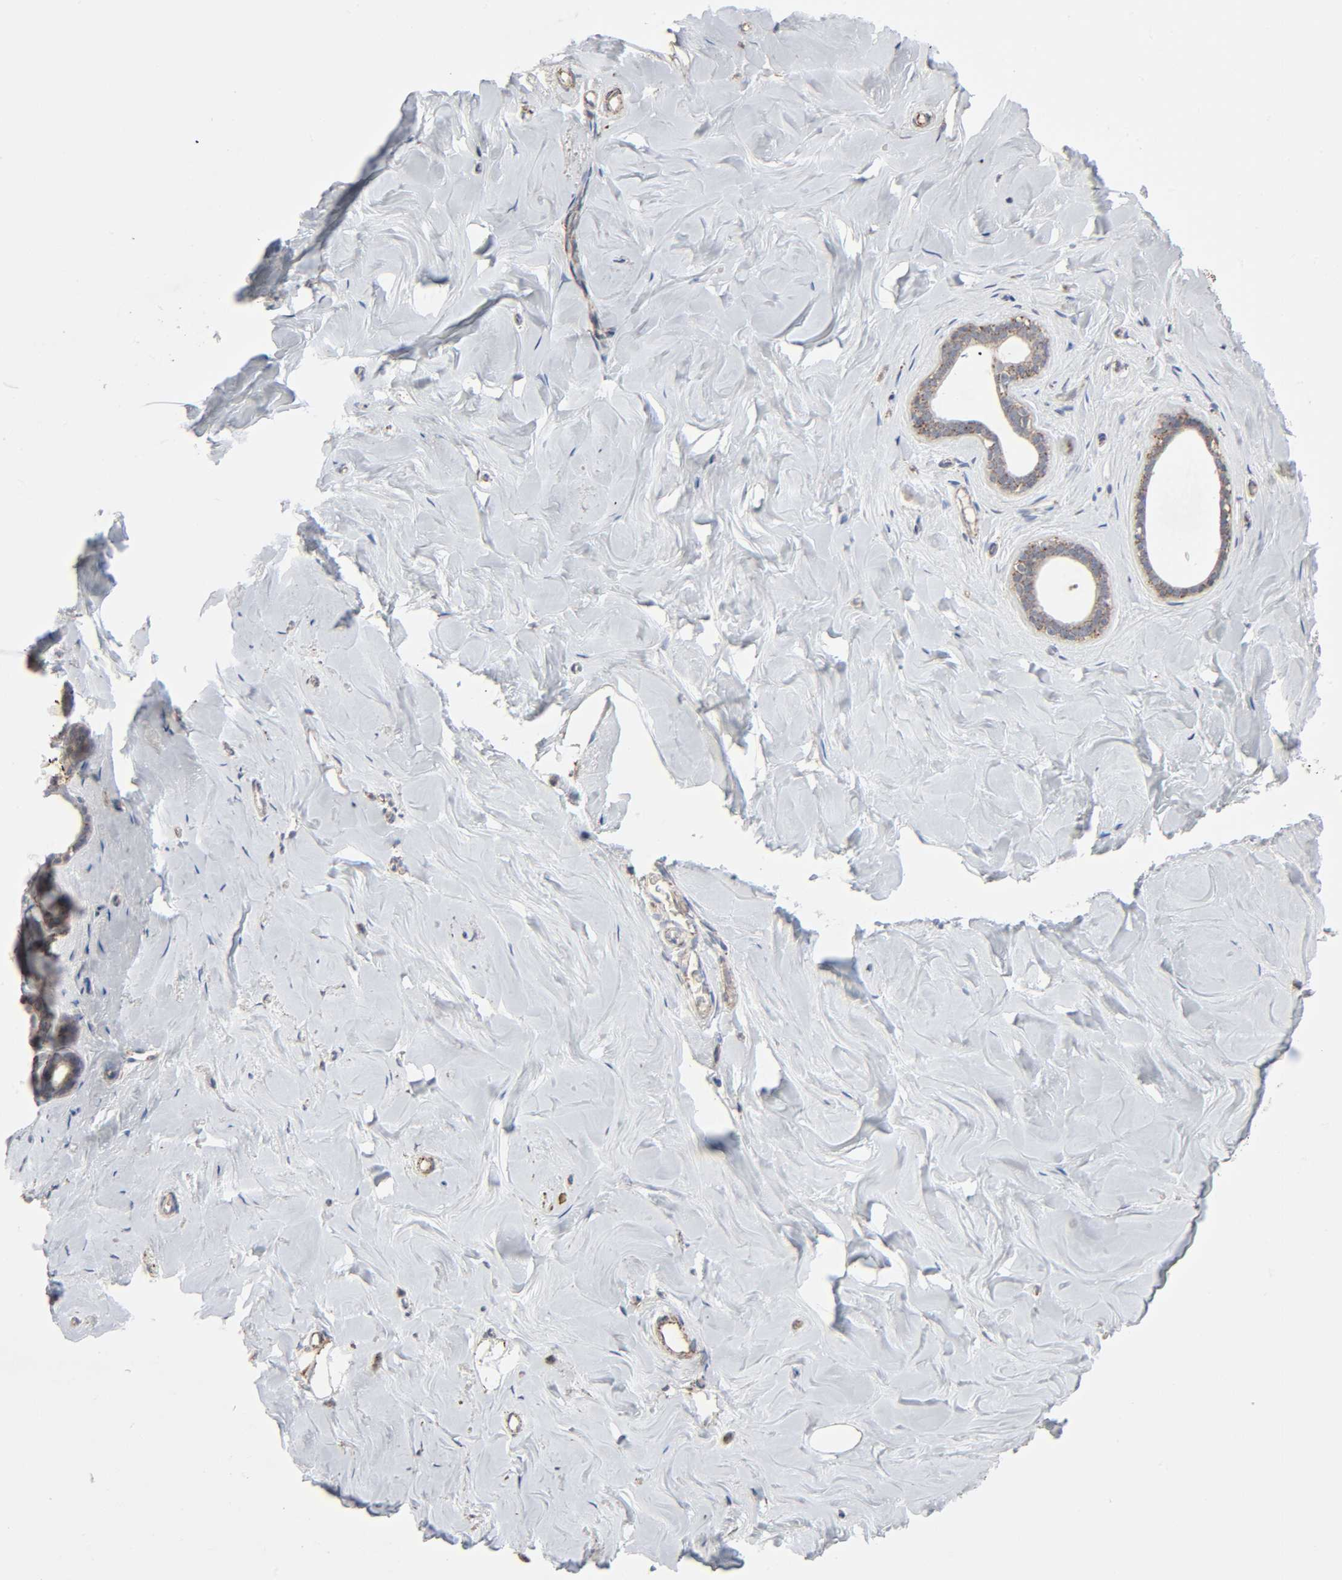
{"staining": {"intensity": "moderate", "quantity": ">75%", "location": "cytoplasmic/membranous"}, "tissue": "breast", "cell_type": "Glandular cells", "image_type": "normal", "snomed": [{"axis": "morphology", "description": "Normal tissue, NOS"}, {"axis": "topography", "description": "Breast"}], "caption": "The histopathology image reveals a brown stain indicating the presence of a protein in the cytoplasmic/membranous of glandular cells in breast. The protein of interest is stained brown, and the nuclei are stained in blue (DAB (3,3'-diaminobenzidine) IHC with brightfield microscopy, high magnification).", "gene": "SYT16", "patient": {"sex": "female", "age": 75}}